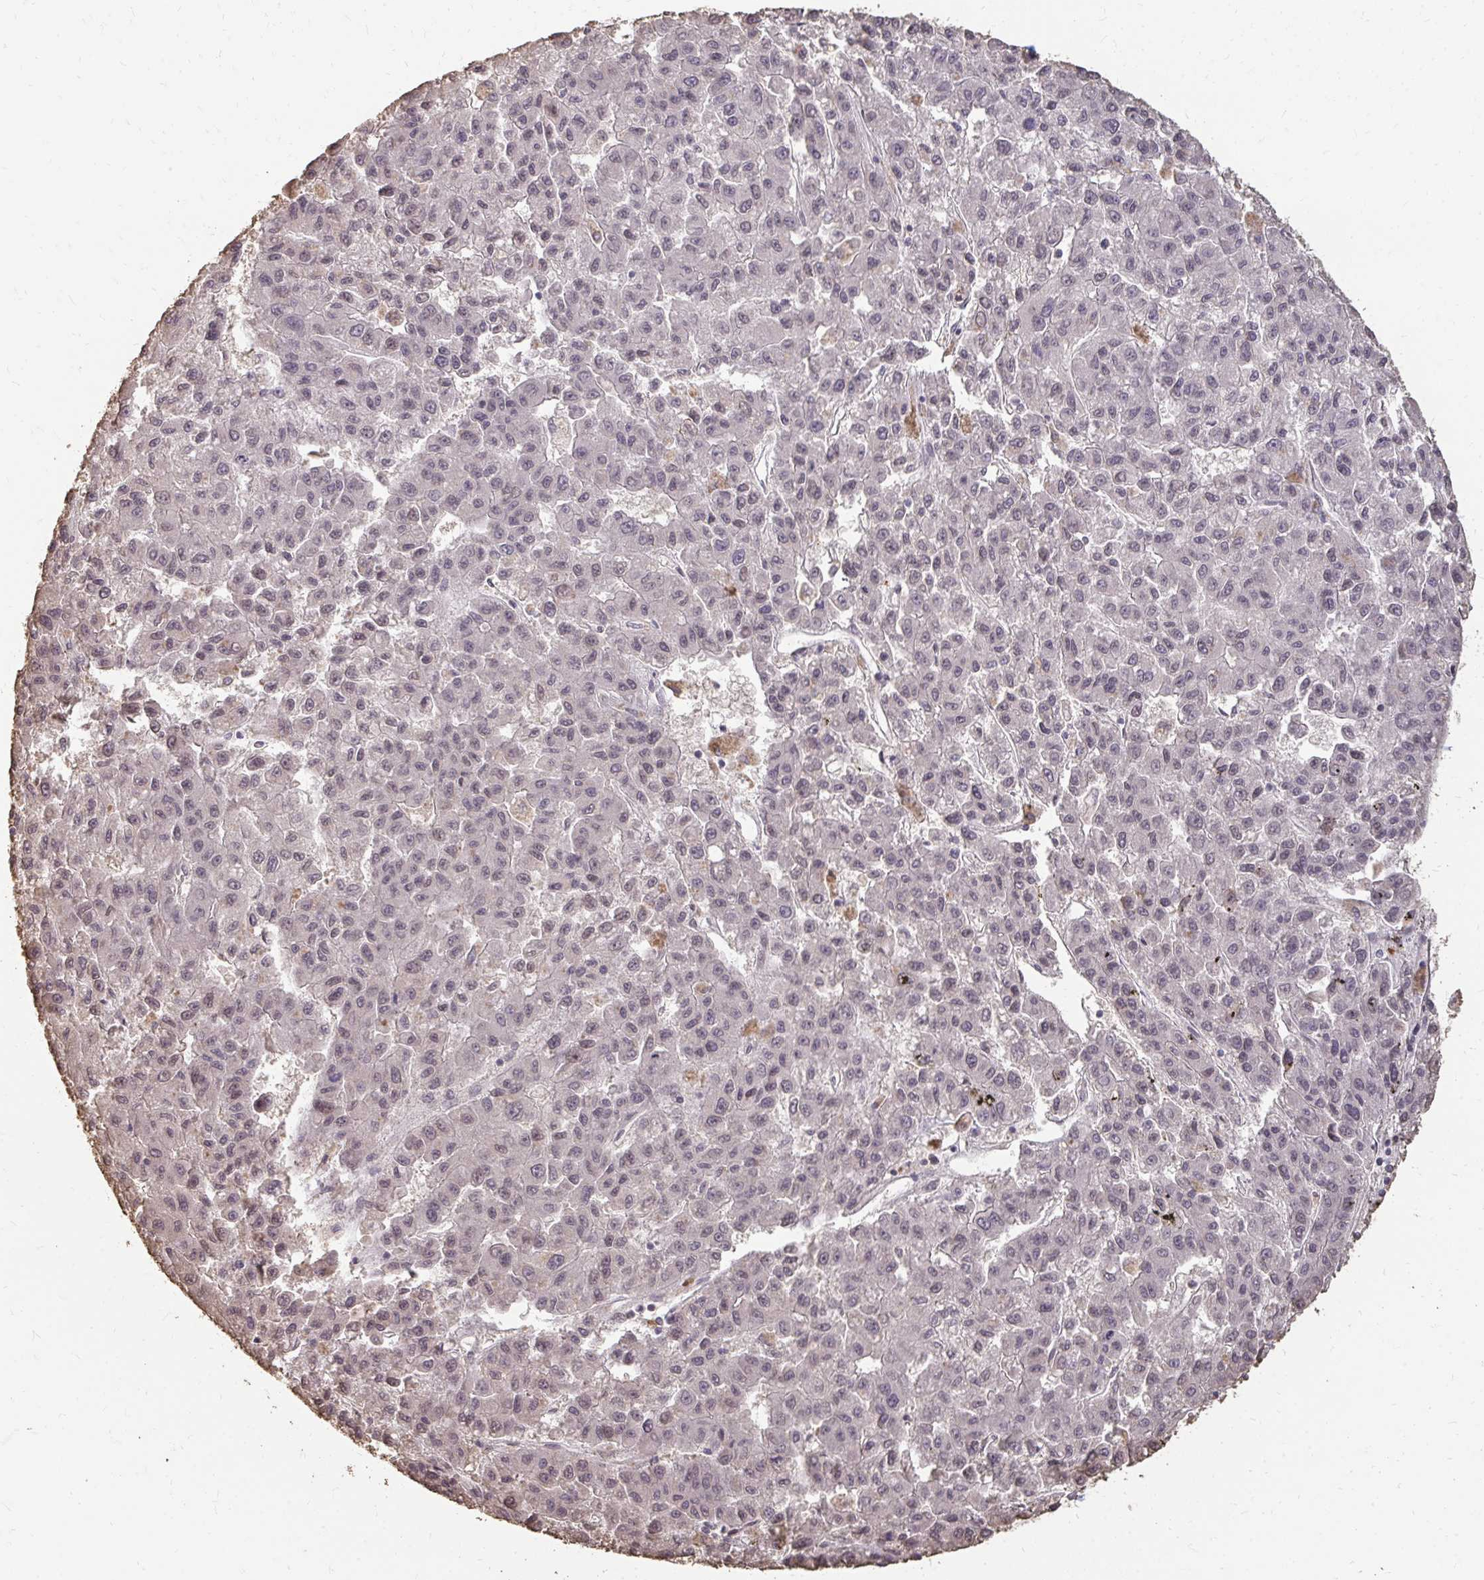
{"staining": {"intensity": "weak", "quantity": "<25%", "location": "nuclear"}, "tissue": "liver cancer", "cell_type": "Tumor cells", "image_type": "cancer", "snomed": [{"axis": "morphology", "description": "Carcinoma, Hepatocellular, NOS"}, {"axis": "topography", "description": "Liver"}], "caption": "Tumor cells are negative for protein expression in human liver cancer. The staining is performed using DAB (3,3'-diaminobenzidine) brown chromogen with nuclei counter-stained in using hematoxylin.", "gene": "GPC5", "patient": {"sex": "male", "age": 70}}